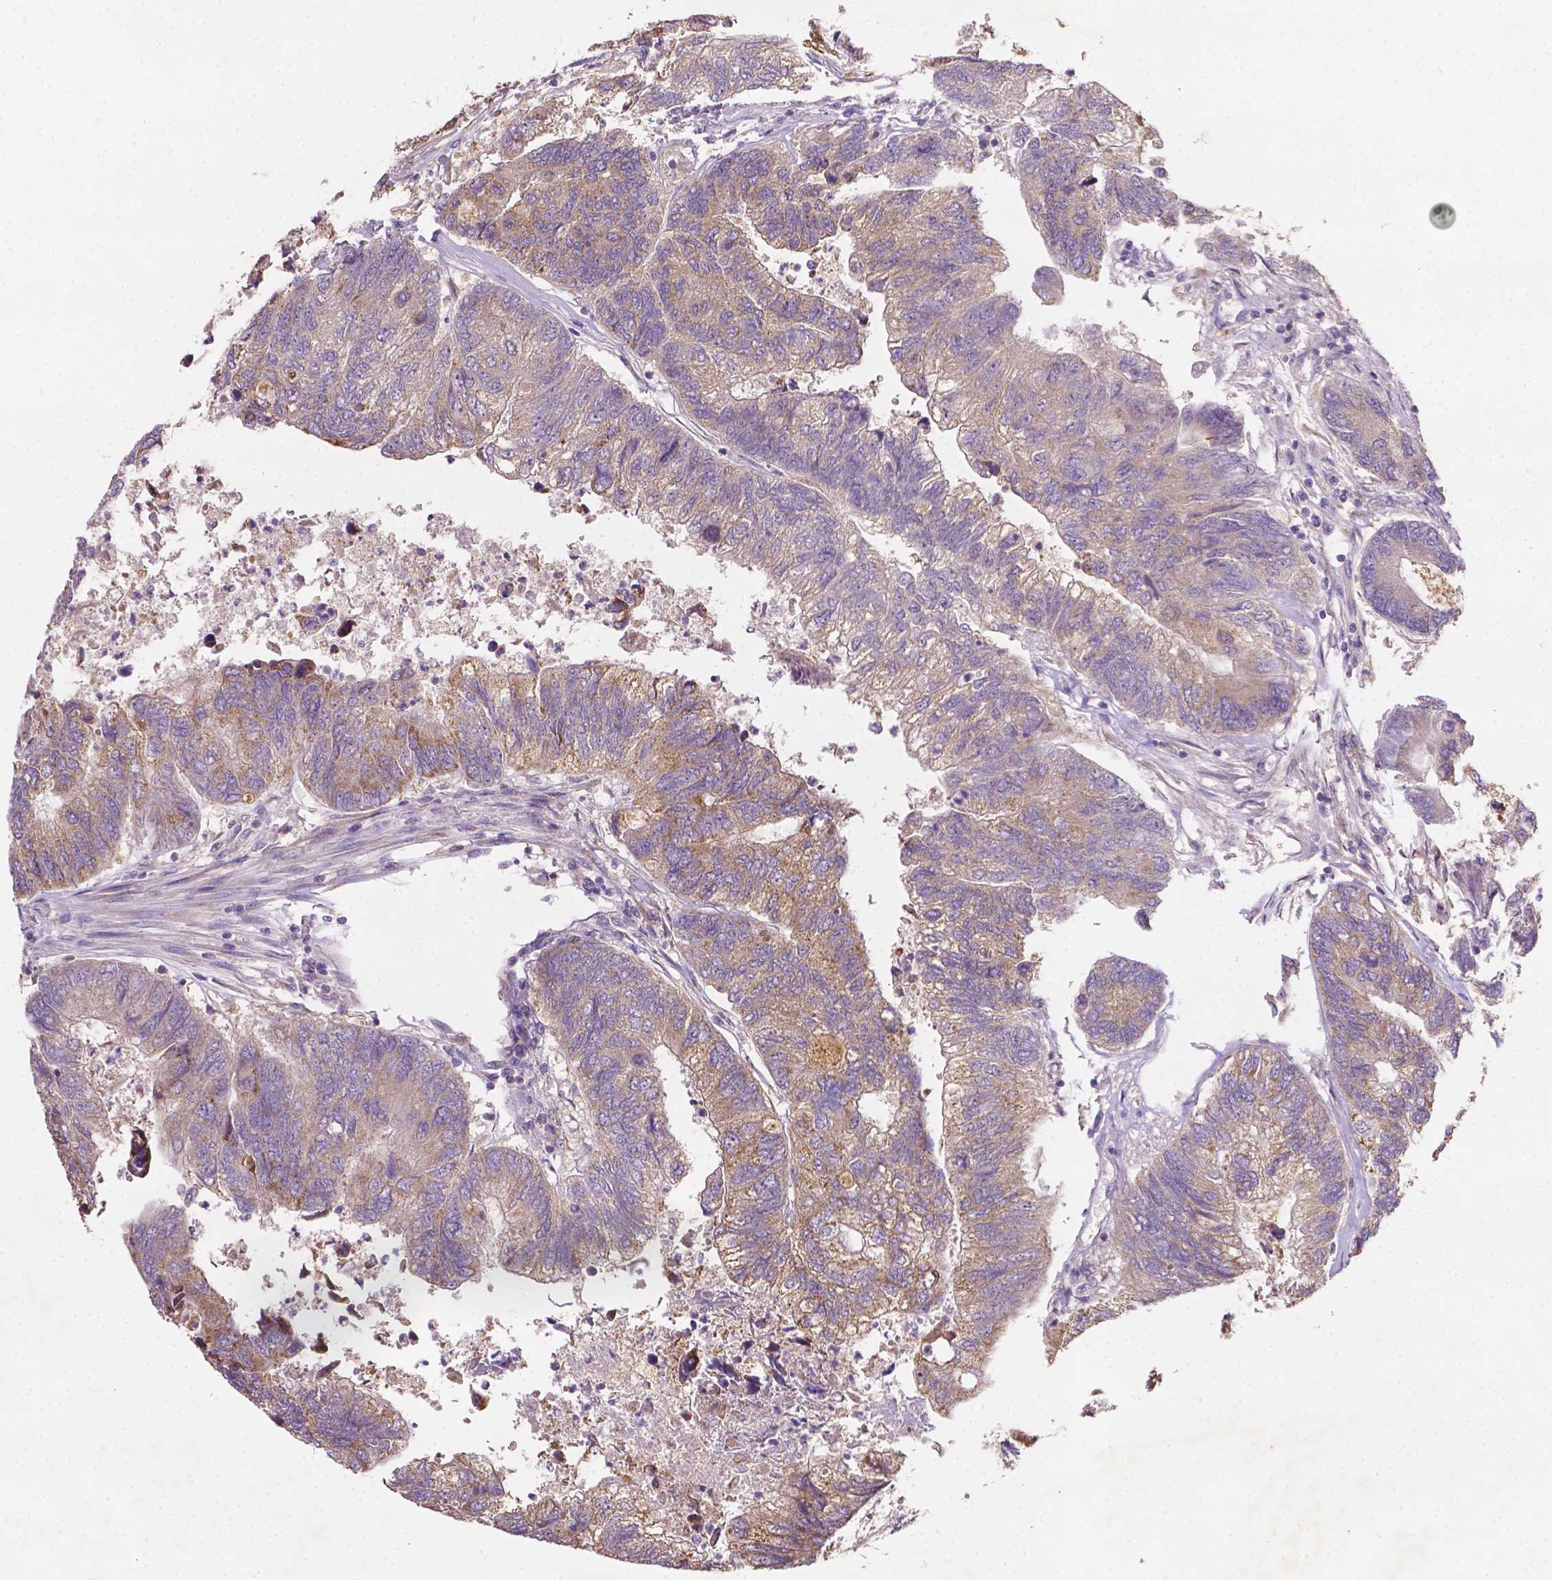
{"staining": {"intensity": "weak", "quantity": ">75%", "location": "cytoplasmic/membranous"}, "tissue": "colorectal cancer", "cell_type": "Tumor cells", "image_type": "cancer", "snomed": [{"axis": "morphology", "description": "Adenocarcinoma, NOS"}, {"axis": "topography", "description": "Colon"}], "caption": "Human colorectal cancer (adenocarcinoma) stained with a brown dye demonstrates weak cytoplasmic/membranous positive expression in about >75% of tumor cells.", "gene": "ILVBL", "patient": {"sex": "female", "age": 67}}